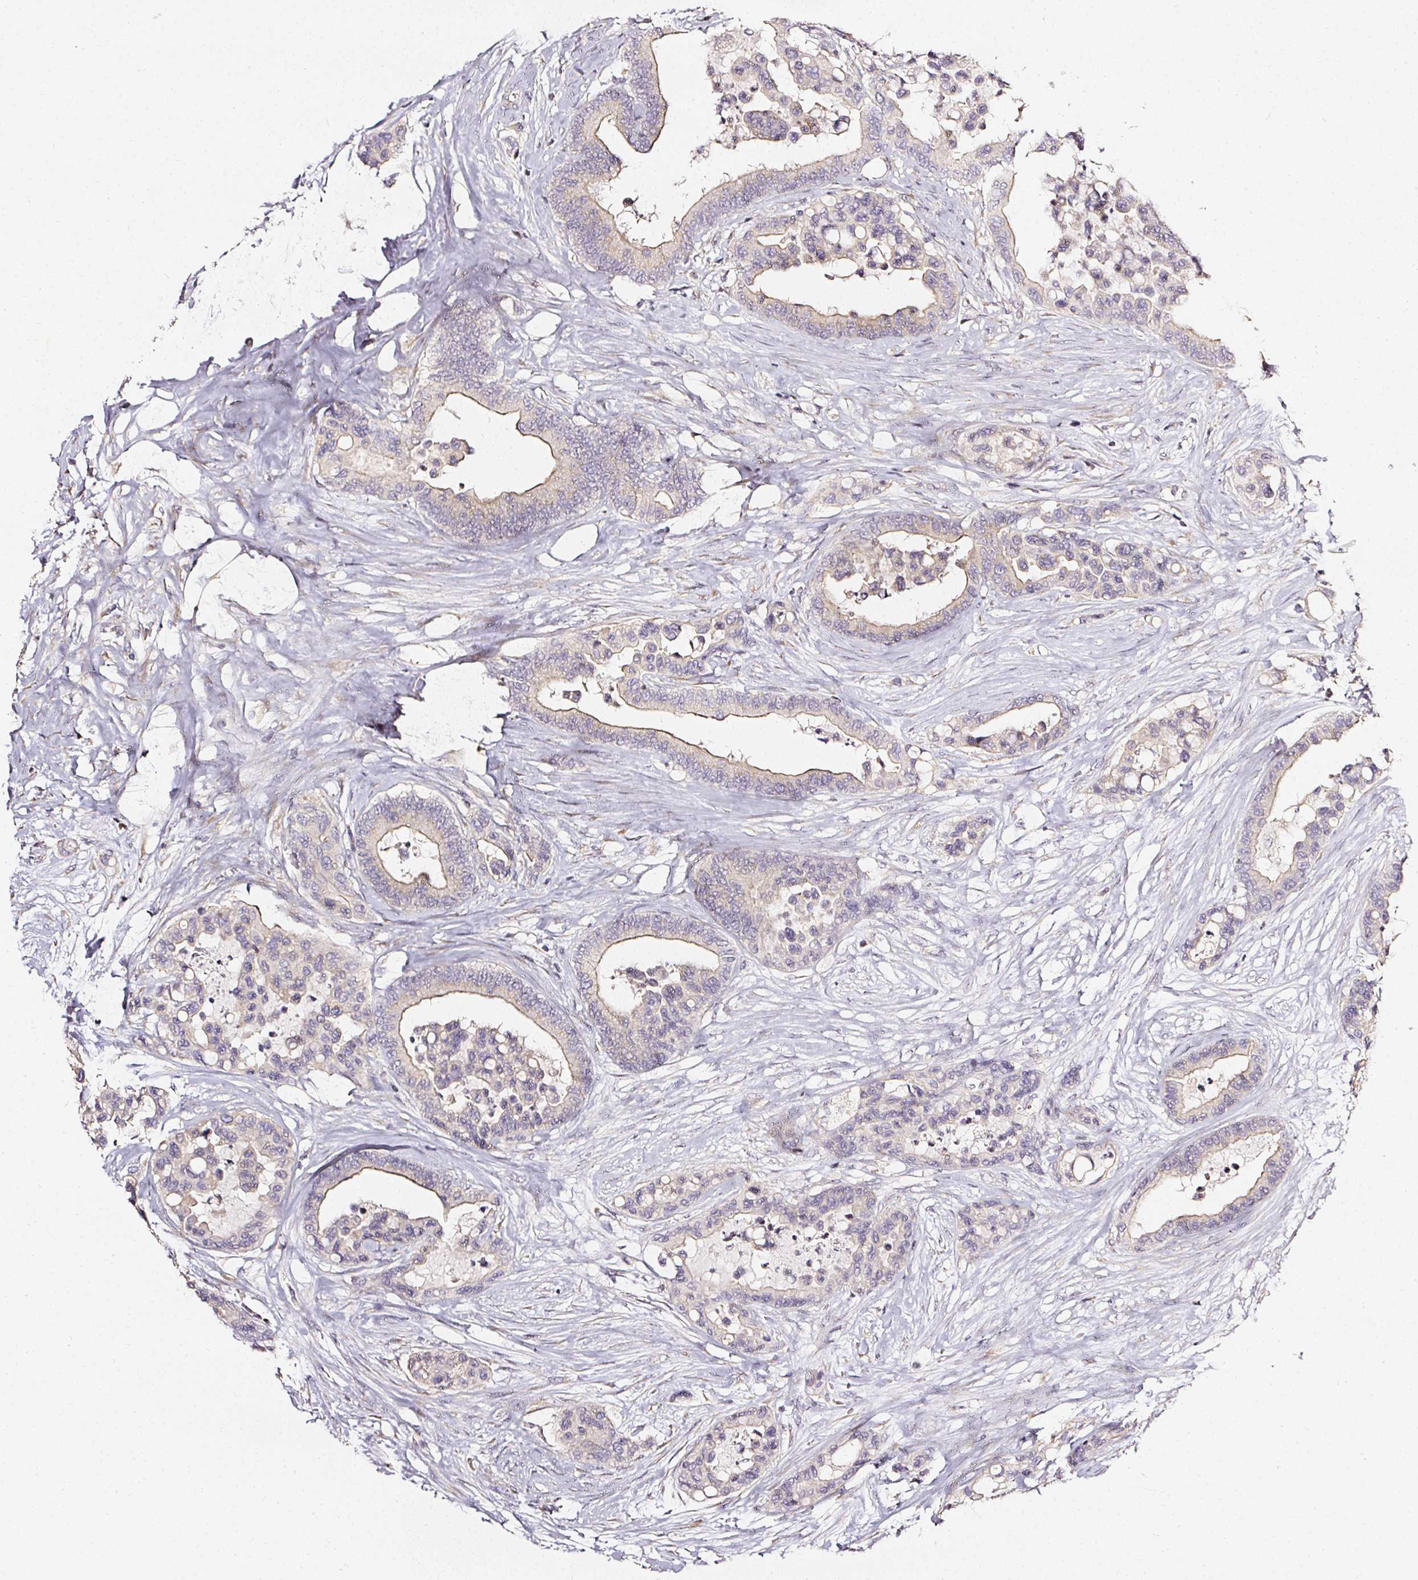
{"staining": {"intensity": "weak", "quantity": "25%-75%", "location": "cytoplasmic/membranous"}, "tissue": "colorectal cancer", "cell_type": "Tumor cells", "image_type": "cancer", "snomed": [{"axis": "morphology", "description": "Adenocarcinoma, NOS"}, {"axis": "topography", "description": "Colon"}], "caption": "A histopathology image of adenocarcinoma (colorectal) stained for a protein displays weak cytoplasmic/membranous brown staining in tumor cells.", "gene": "NTRK1", "patient": {"sex": "male", "age": 82}}